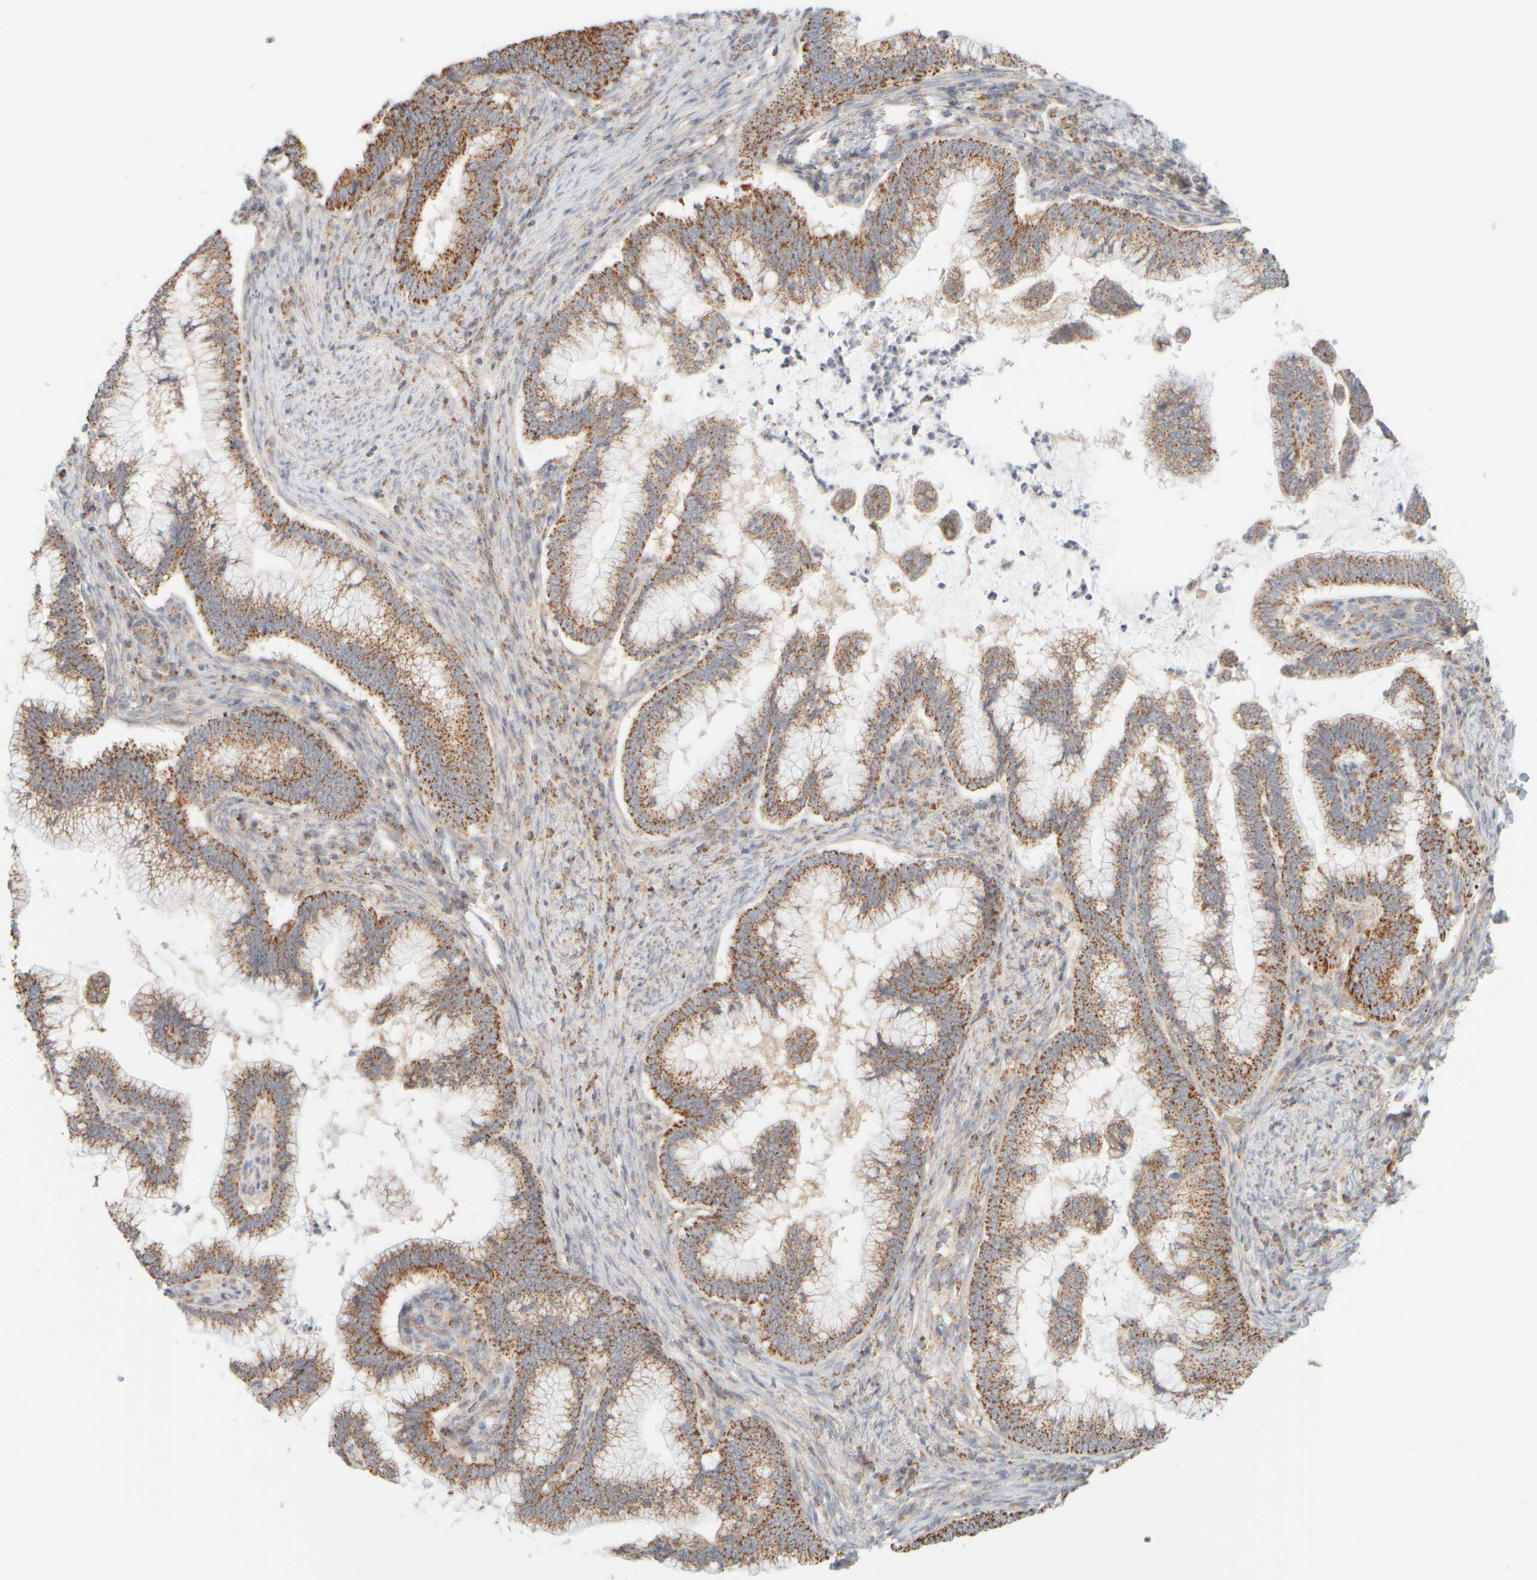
{"staining": {"intensity": "moderate", "quantity": ">75%", "location": "cytoplasmic/membranous"}, "tissue": "cervical cancer", "cell_type": "Tumor cells", "image_type": "cancer", "snomed": [{"axis": "morphology", "description": "Adenocarcinoma, NOS"}, {"axis": "topography", "description": "Cervix"}], "caption": "Protein analysis of cervical cancer (adenocarcinoma) tissue shows moderate cytoplasmic/membranous expression in about >75% of tumor cells.", "gene": "APBB2", "patient": {"sex": "female", "age": 36}}